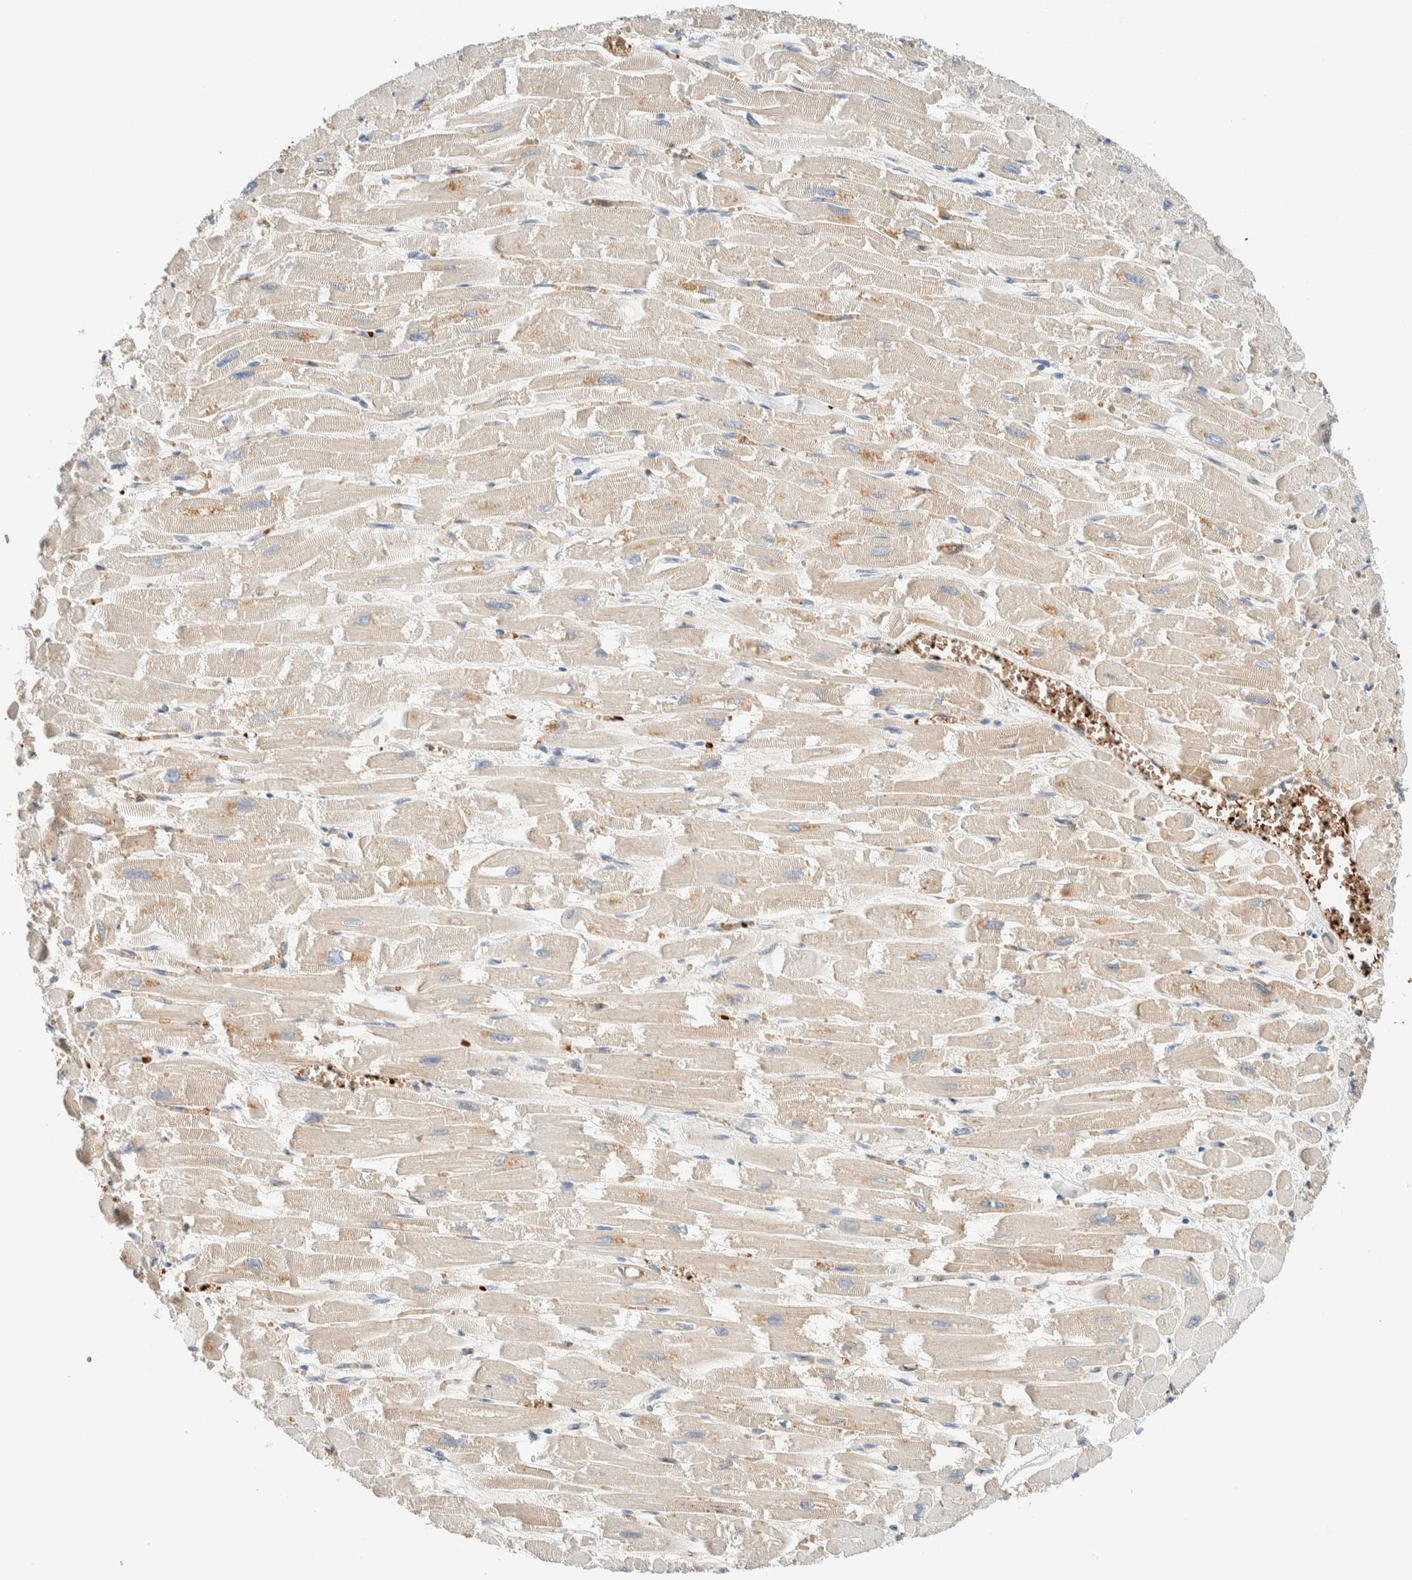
{"staining": {"intensity": "weak", "quantity": ">75%", "location": "cytoplasmic/membranous"}, "tissue": "heart muscle", "cell_type": "Cardiomyocytes", "image_type": "normal", "snomed": [{"axis": "morphology", "description": "Normal tissue, NOS"}, {"axis": "topography", "description": "Heart"}], "caption": "A brown stain highlights weak cytoplasmic/membranous positivity of a protein in cardiomyocytes of normal human heart muscle.", "gene": "TSTD2", "patient": {"sex": "male", "age": 54}}